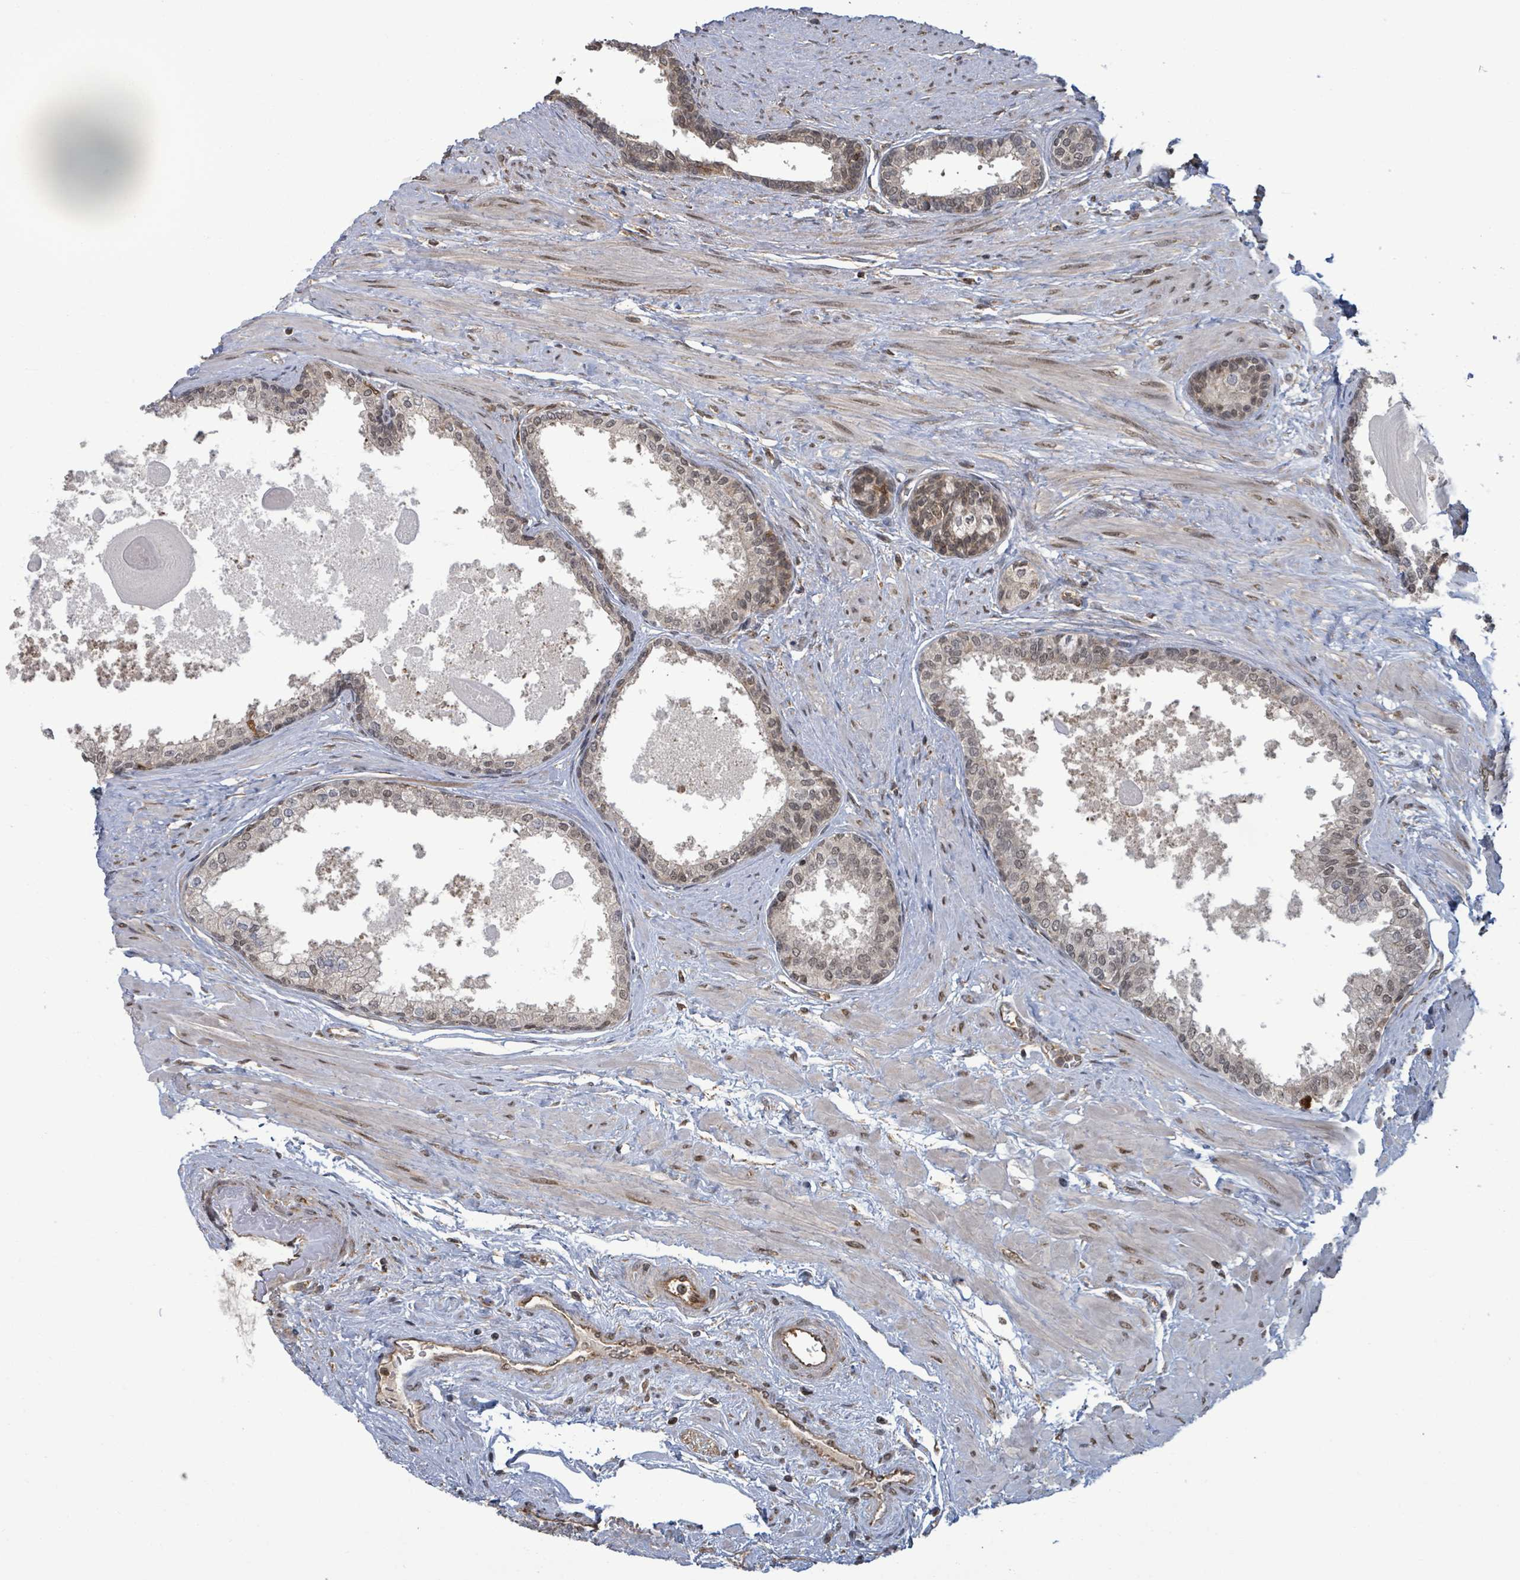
{"staining": {"intensity": "moderate", "quantity": "25%-75%", "location": "cytoplasmic/membranous,nuclear"}, "tissue": "prostate", "cell_type": "Glandular cells", "image_type": "normal", "snomed": [{"axis": "morphology", "description": "Normal tissue, NOS"}, {"axis": "topography", "description": "Prostate"}], "caption": "Glandular cells show medium levels of moderate cytoplasmic/membranous,nuclear staining in approximately 25%-75% of cells in benign prostate.", "gene": "ENSG00000256500", "patient": {"sex": "male", "age": 57}}